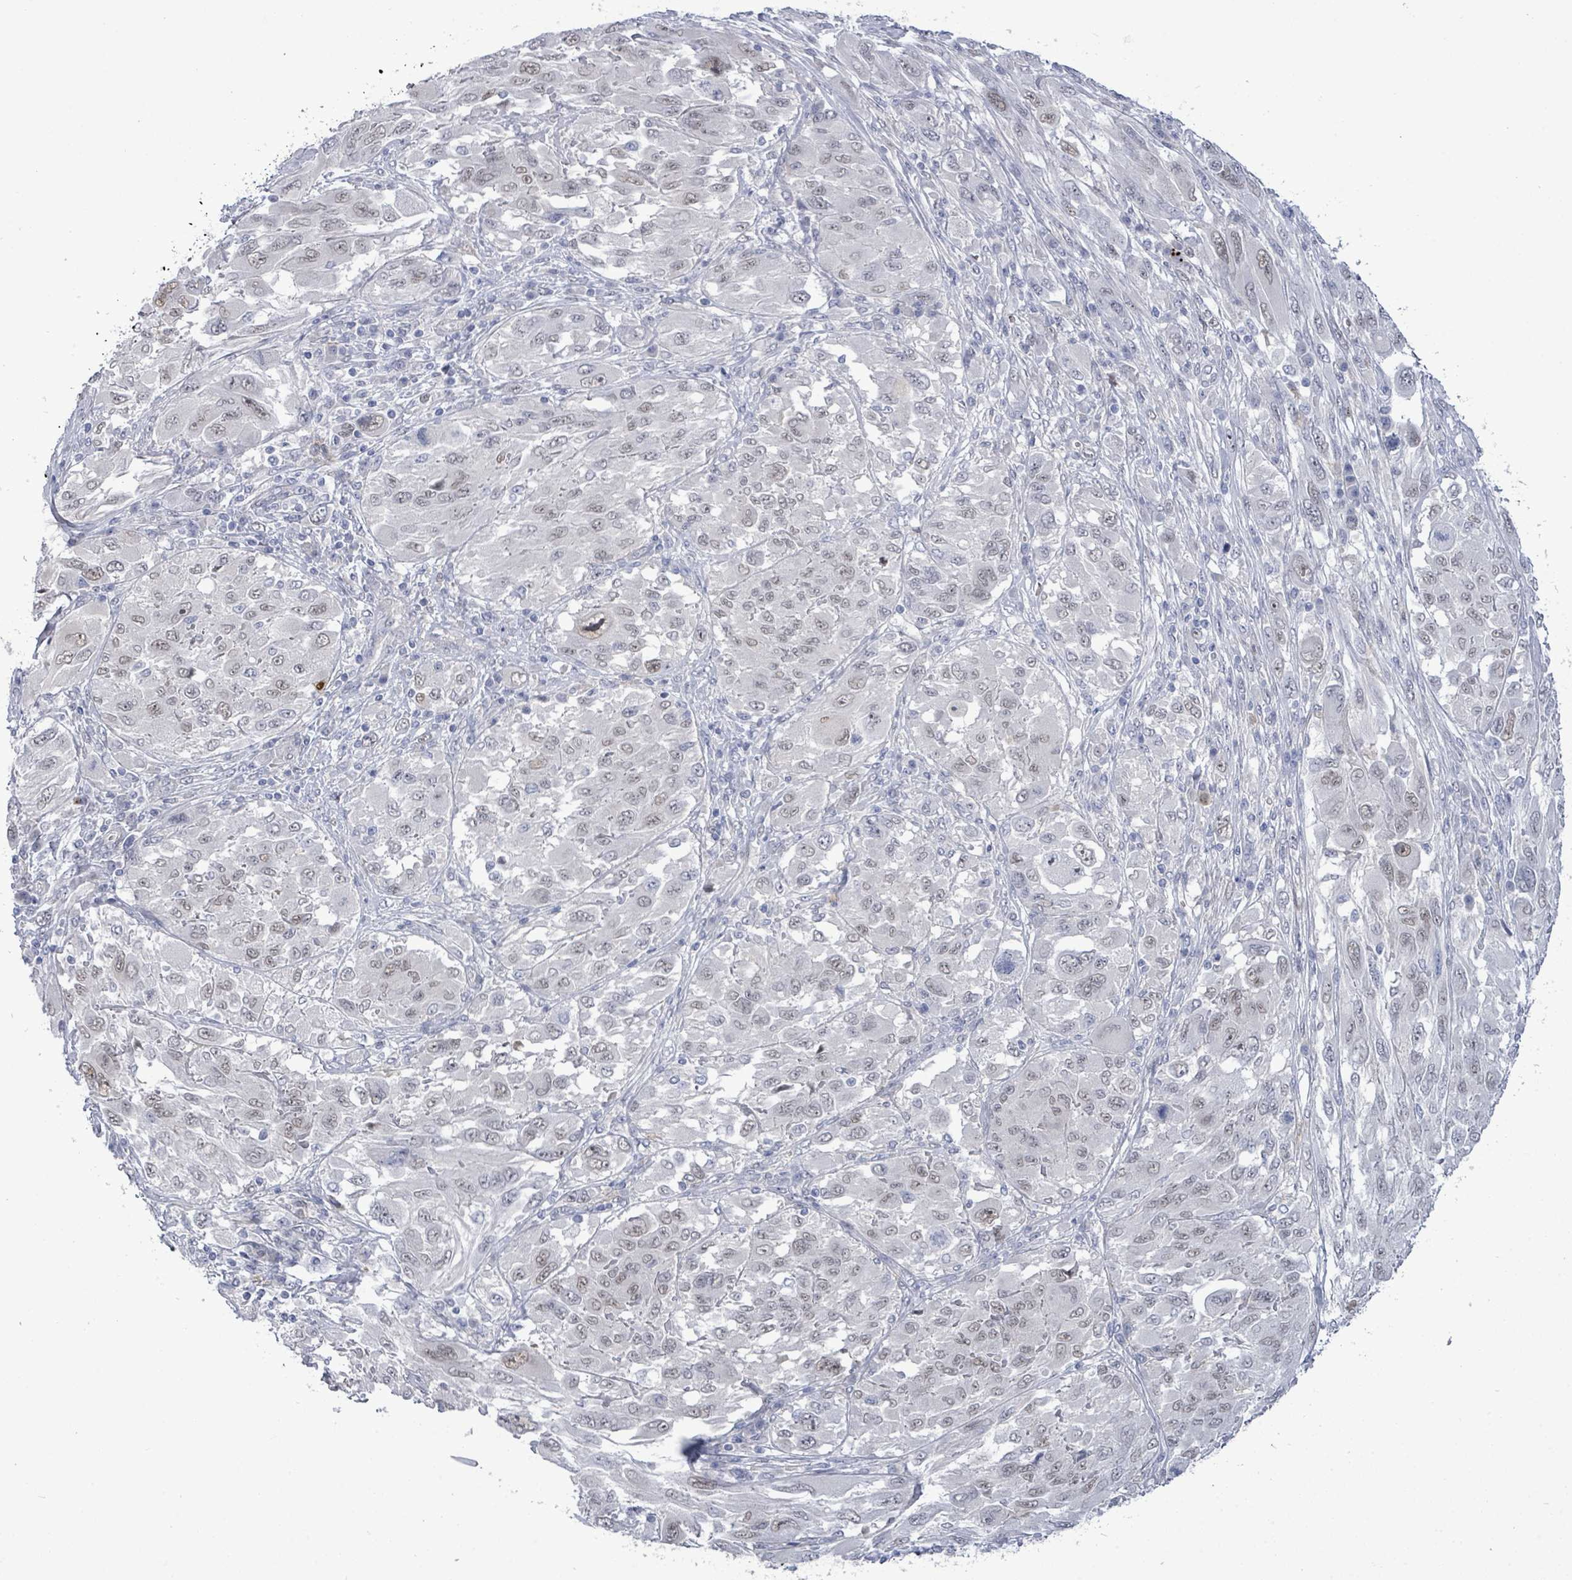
{"staining": {"intensity": "negative", "quantity": "none", "location": "none"}, "tissue": "melanoma", "cell_type": "Tumor cells", "image_type": "cancer", "snomed": [{"axis": "morphology", "description": "Malignant melanoma, NOS"}, {"axis": "topography", "description": "Skin"}], "caption": "DAB immunohistochemical staining of malignant melanoma shows no significant staining in tumor cells. (Stains: DAB (3,3'-diaminobenzidine) IHC with hematoxylin counter stain, Microscopy: brightfield microscopy at high magnification).", "gene": "CT45A5", "patient": {"sex": "female", "age": 91}}